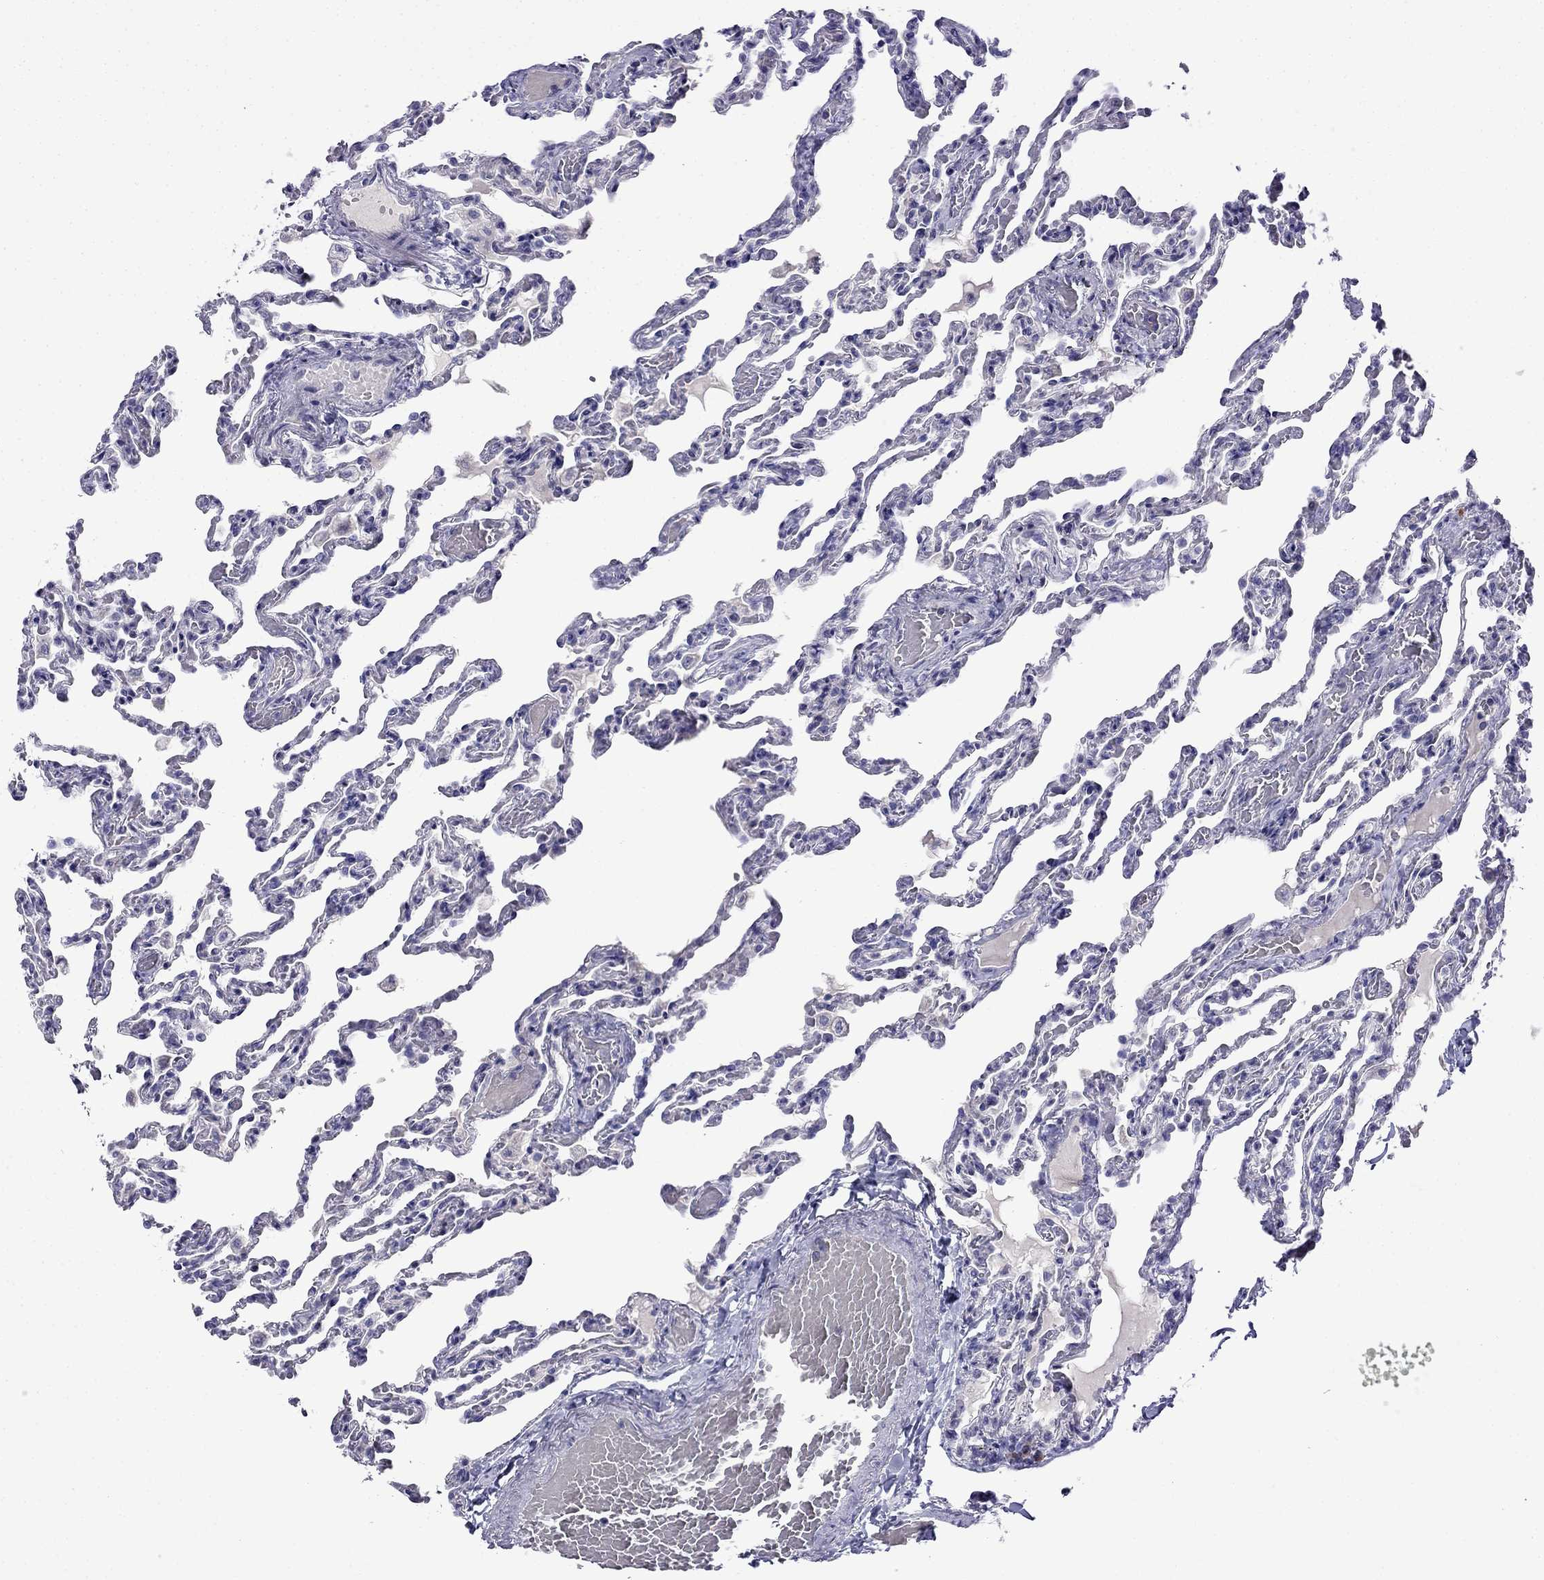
{"staining": {"intensity": "negative", "quantity": "none", "location": "none"}, "tissue": "lung", "cell_type": "Alveolar cells", "image_type": "normal", "snomed": [{"axis": "morphology", "description": "Normal tissue, NOS"}, {"axis": "topography", "description": "Lung"}], "caption": "A photomicrograph of lung stained for a protein displays no brown staining in alveolar cells. Brightfield microscopy of IHC stained with DAB (brown) and hematoxylin (blue), captured at high magnification.", "gene": "PATE1", "patient": {"sex": "female", "age": 43}}